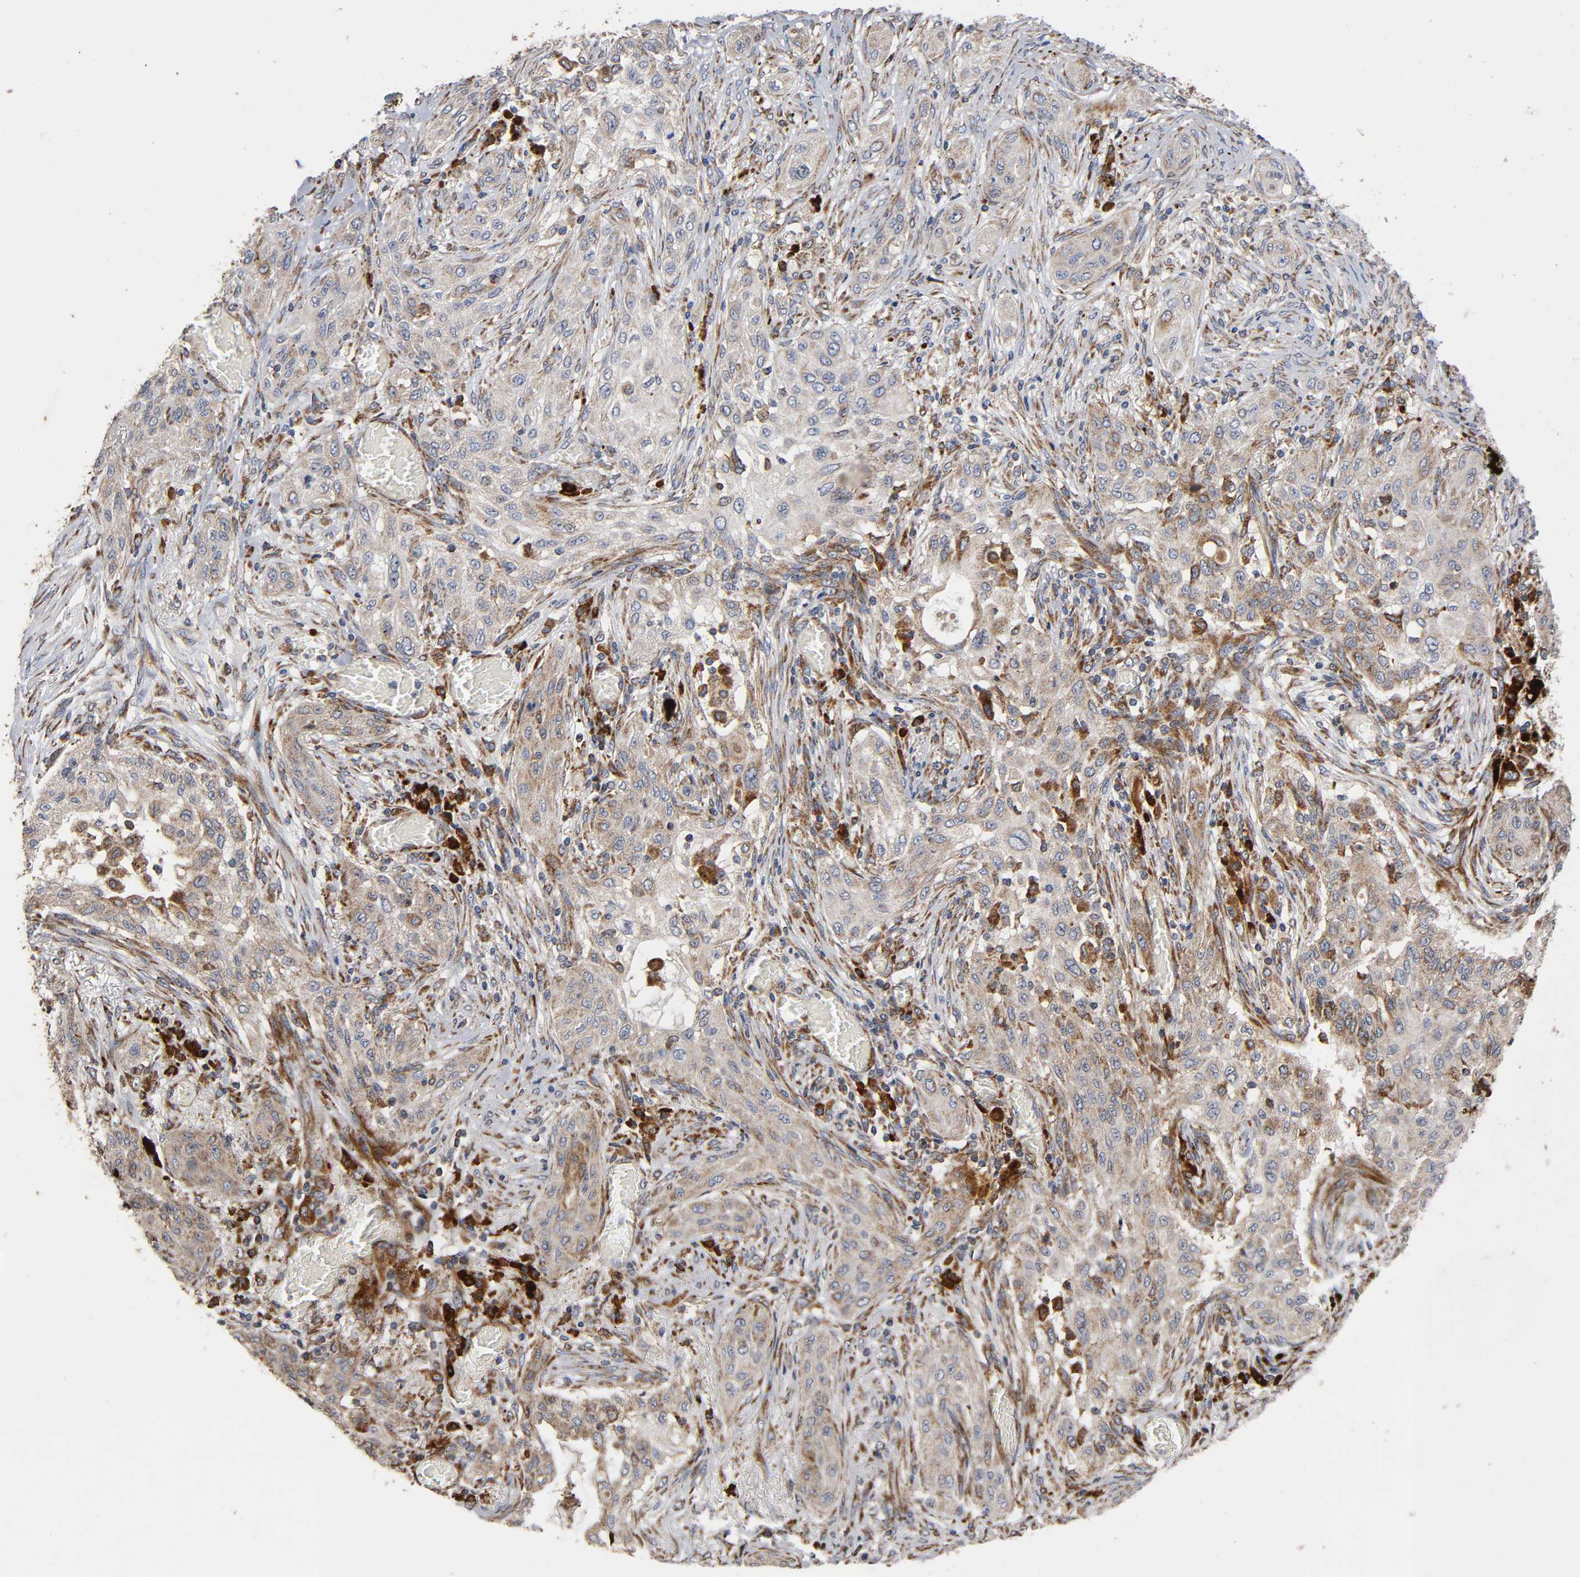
{"staining": {"intensity": "moderate", "quantity": "25%-75%", "location": "cytoplasmic/membranous"}, "tissue": "lung cancer", "cell_type": "Tumor cells", "image_type": "cancer", "snomed": [{"axis": "morphology", "description": "Squamous cell carcinoma, NOS"}, {"axis": "topography", "description": "Lung"}], "caption": "Tumor cells exhibit moderate cytoplasmic/membranous positivity in about 25%-75% of cells in squamous cell carcinoma (lung).", "gene": "MAP3K1", "patient": {"sex": "female", "age": 47}}